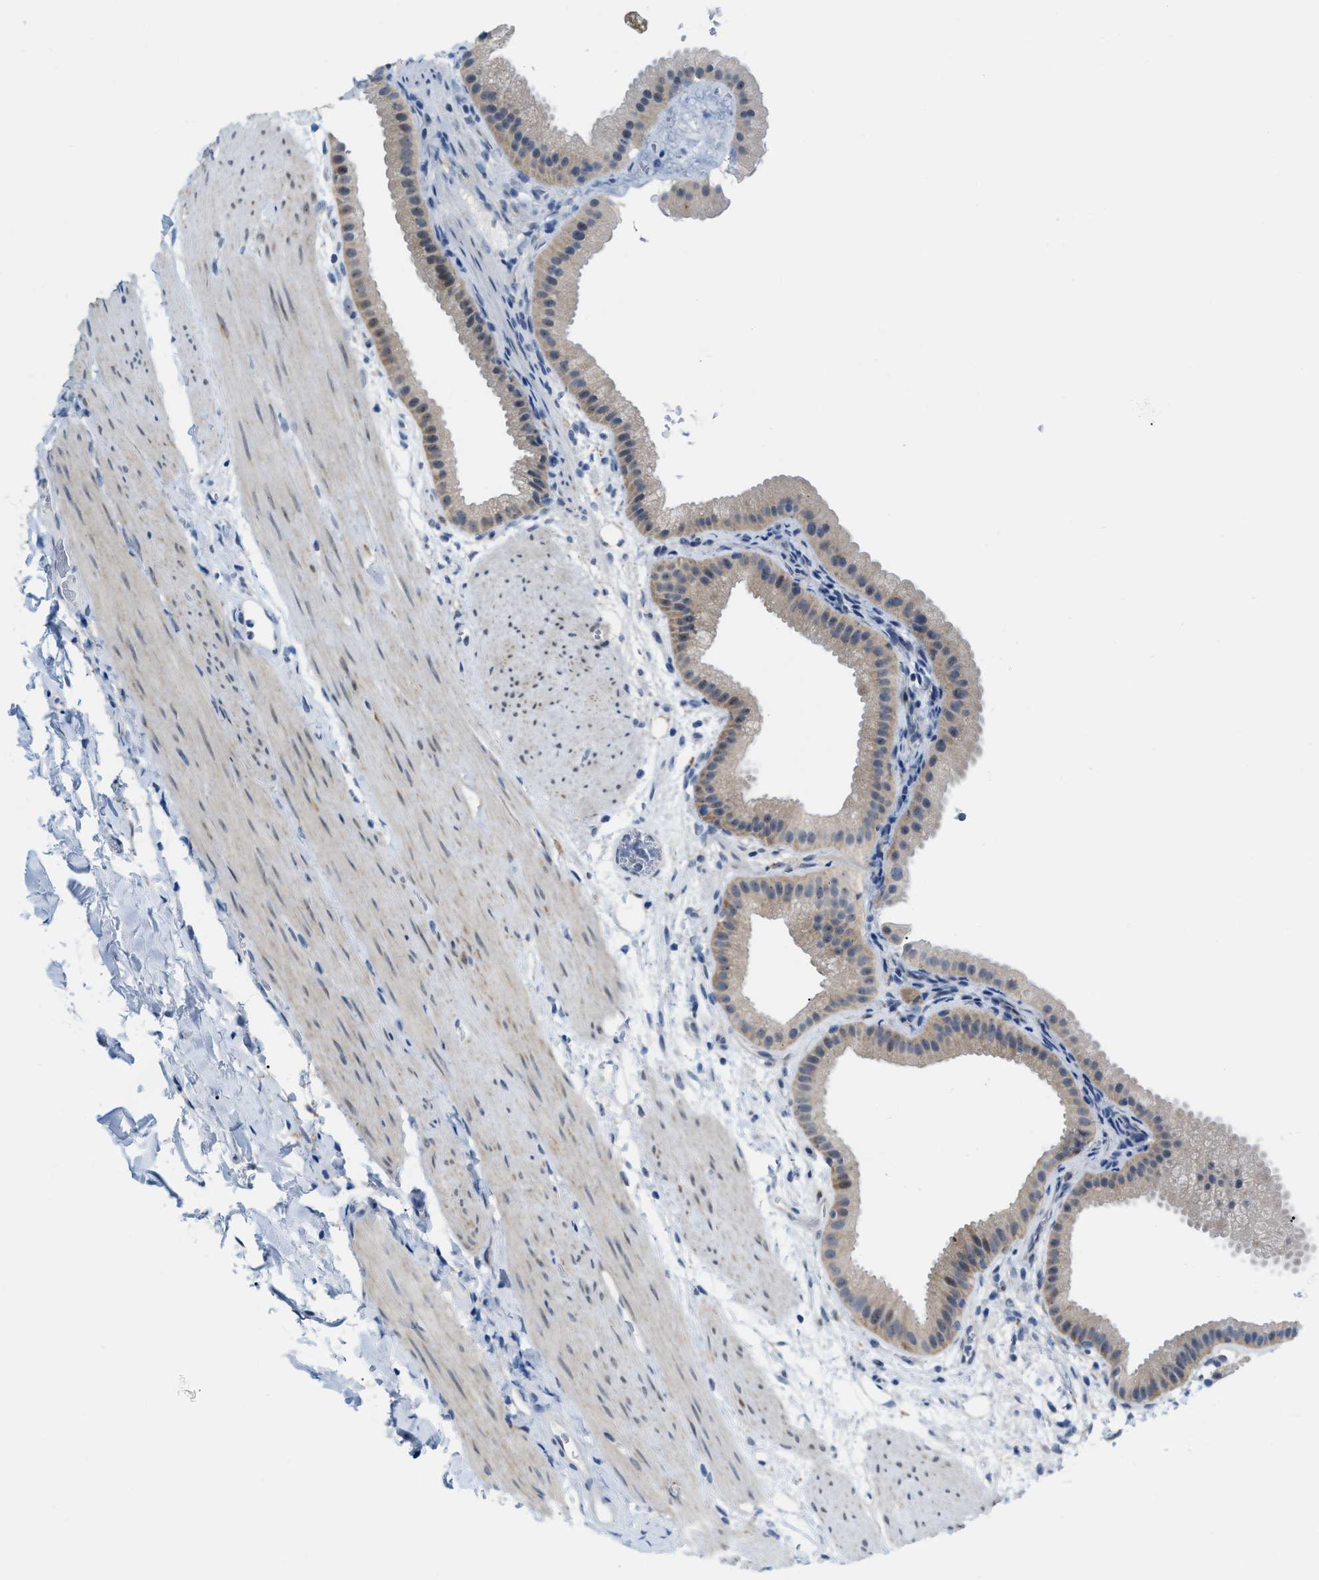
{"staining": {"intensity": "weak", "quantity": "<25%", "location": "cytoplasmic/membranous"}, "tissue": "gallbladder", "cell_type": "Glandular cells", "image_type": "normal", "snomed": [{"axis": "morphology", "description": "Normal tissue, NOS"}, {"axis": "topography", "description": "Gallbladder"}], "caption": "Immunohistochemistry photomicrograph of benign gallbladder: gallbladder stained with DAB (3,3'-diaminobenzidine) displays no significant protein positivity in glandular cells. Brightfield microscopy of IHC stained with DAB (3,3'-diaminobenzidine) (brown) and hematoxylin (blue), captured at high magnification.", "gene": "PHRF1", "patient": {"sex": "female", "age": 64}}